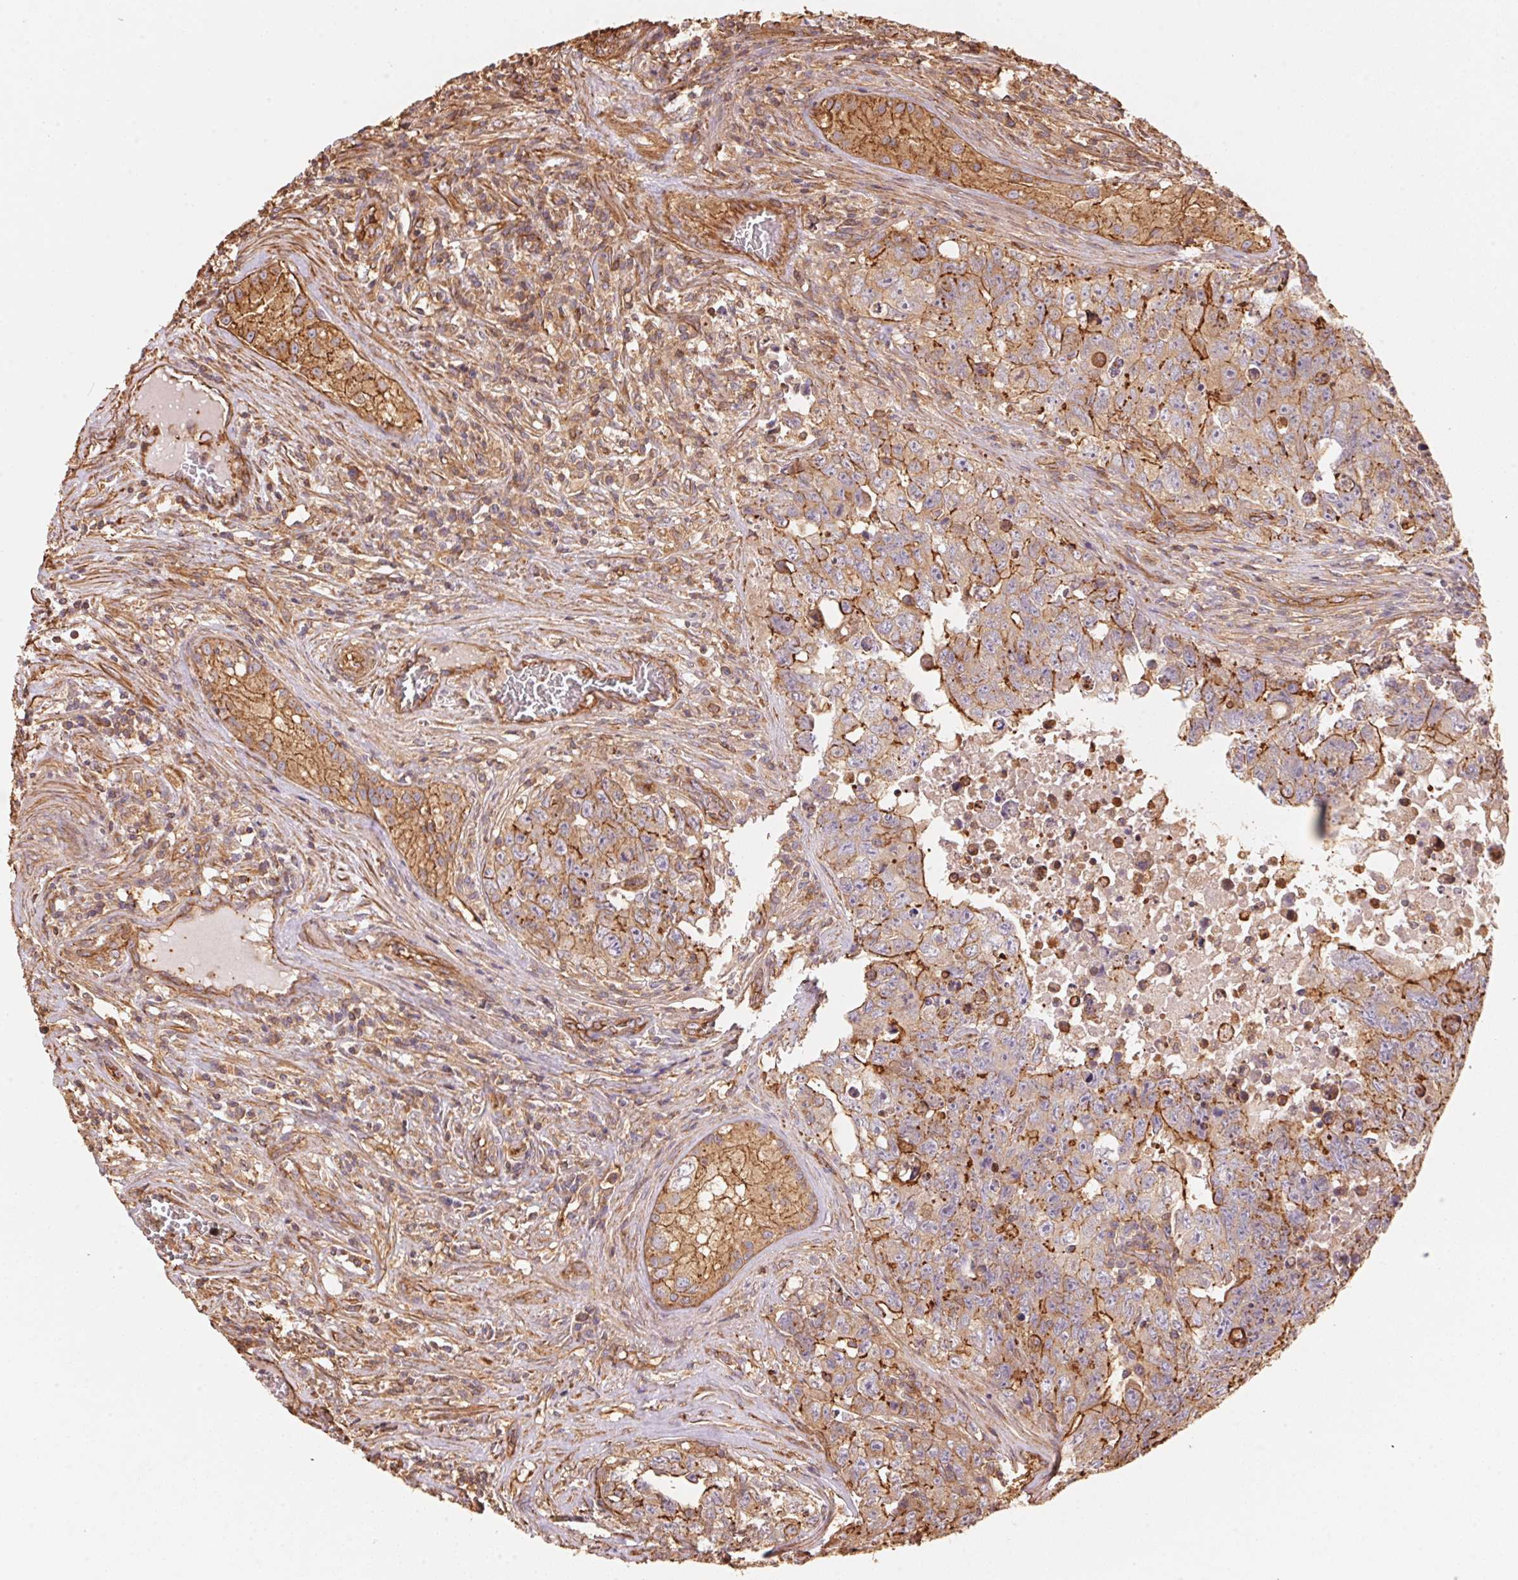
{"staining": {"intensity": "strong", "quantity": "25%-75%", "location": "cytoplasmic/membranous"}, "tissue": "testis cancer", "cell_type": "Tumor cells", "image_type": "cancer", "snomed": [{"axis": "morphology", "description": "Carcinoma, Embryonal, NOS"}, {"axis": "topography", "description": "Testis"}], "caption": "Testis cancer (embryonal carcinoma) tissue exhibits strong cytoplasmic/membranous positivity in approximately 25%-75% of tumor cells (DAB (3,3'-diaminobenzidine) IHC with brightfield microscopy, high magnification).", "gene": "FRAS1", "patient": {"sex": "male", "age": 24}}